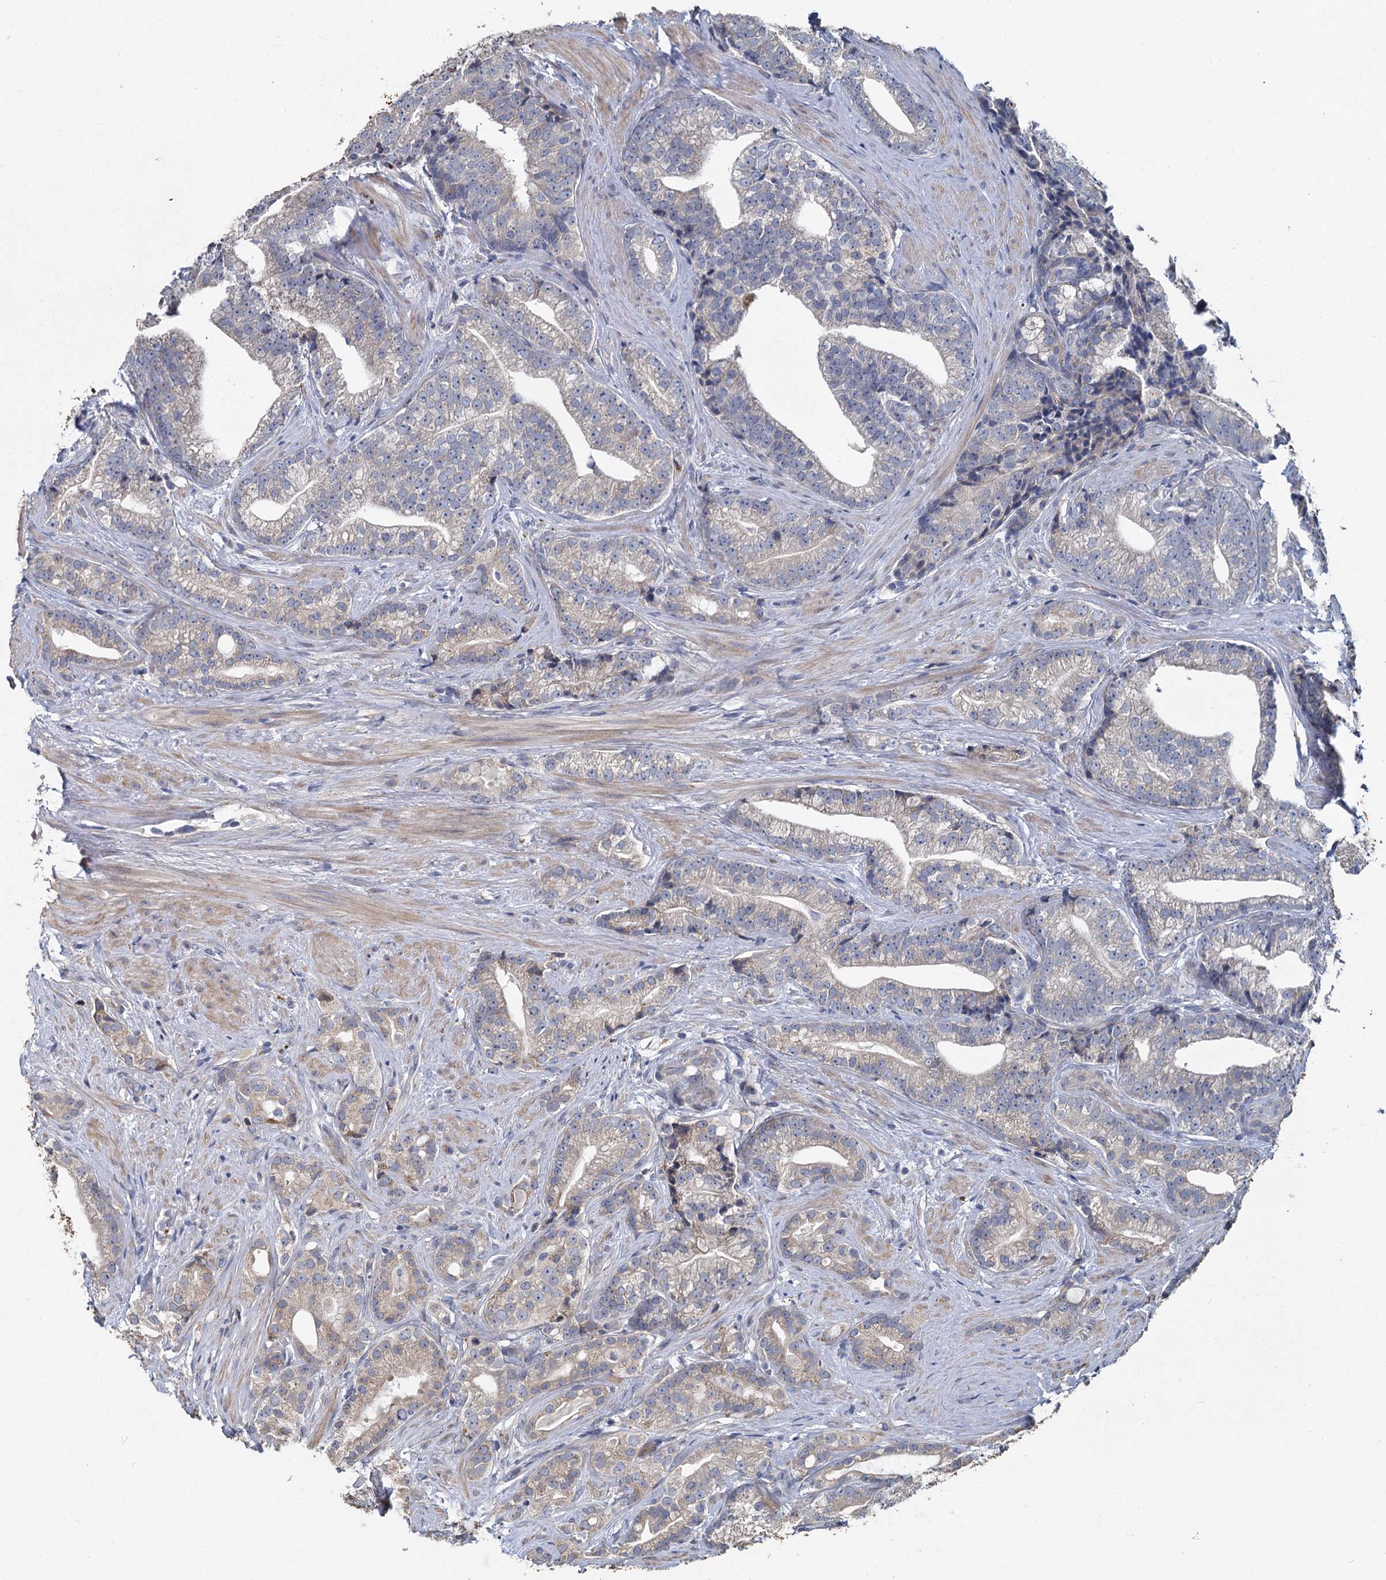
{"staining": {"intensity": "weak", "quantity": "<25%", "location": "cytoplasmic/membranous"}, "tissue": "prostate cancer", "cell_type": "Tumor cells", "image_type": "cancer", "snomed": [{"axis": "morphology", "description": "Adenocarcinoma, Low grade"}, {"axis": "topography", "description": "Prostate"}], "caption": "Photomicrograph shows no protein staining in tumor cells of low-grade adenocarcinoma (prostate) tissue. (DAB immunohistochemistry (IHC), high magnification).", "gene": "TCTN2", "patient": {"sex": "male", "age": 71}}